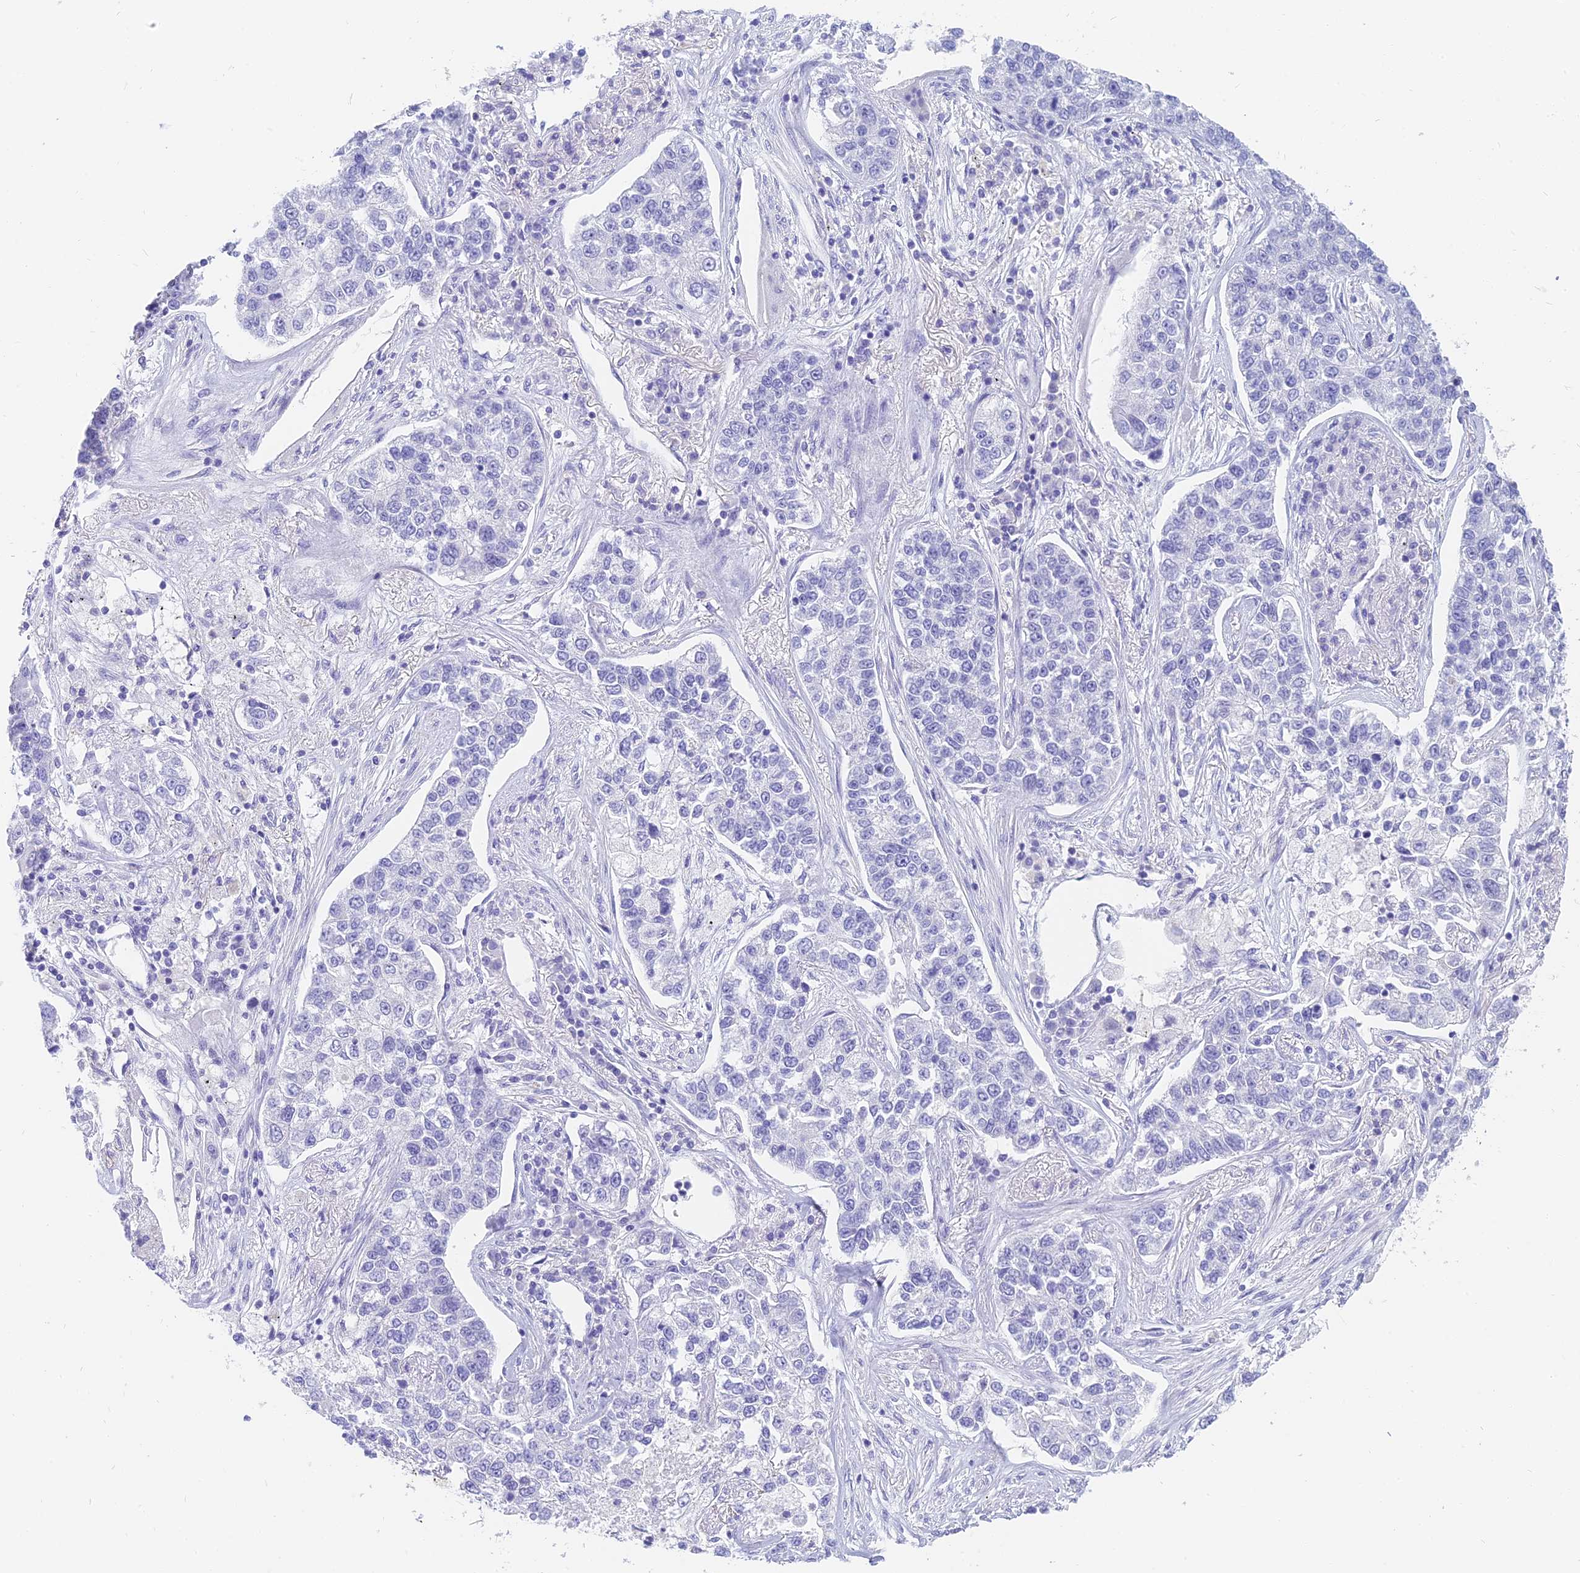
{"staining": {"intensity": "negative", "quantity": "none", "location": "none"}, "tissue": "lung cancer", "cell_type": "Tumor cells", "image_type": "cancer", "snomed": [{"axis": "morphology", "description": "Adenocarcinoma, NOS"}, {"axis": "topography", "description": "Lung"}], "caption": "This is an immunohistochemistry (IHC) histopathology image of human adenocarcinoma (lung). There is no positivity in tumor cells.", "gene": "SLC36A2", "patient": {"sex": "male", "age": 49}}